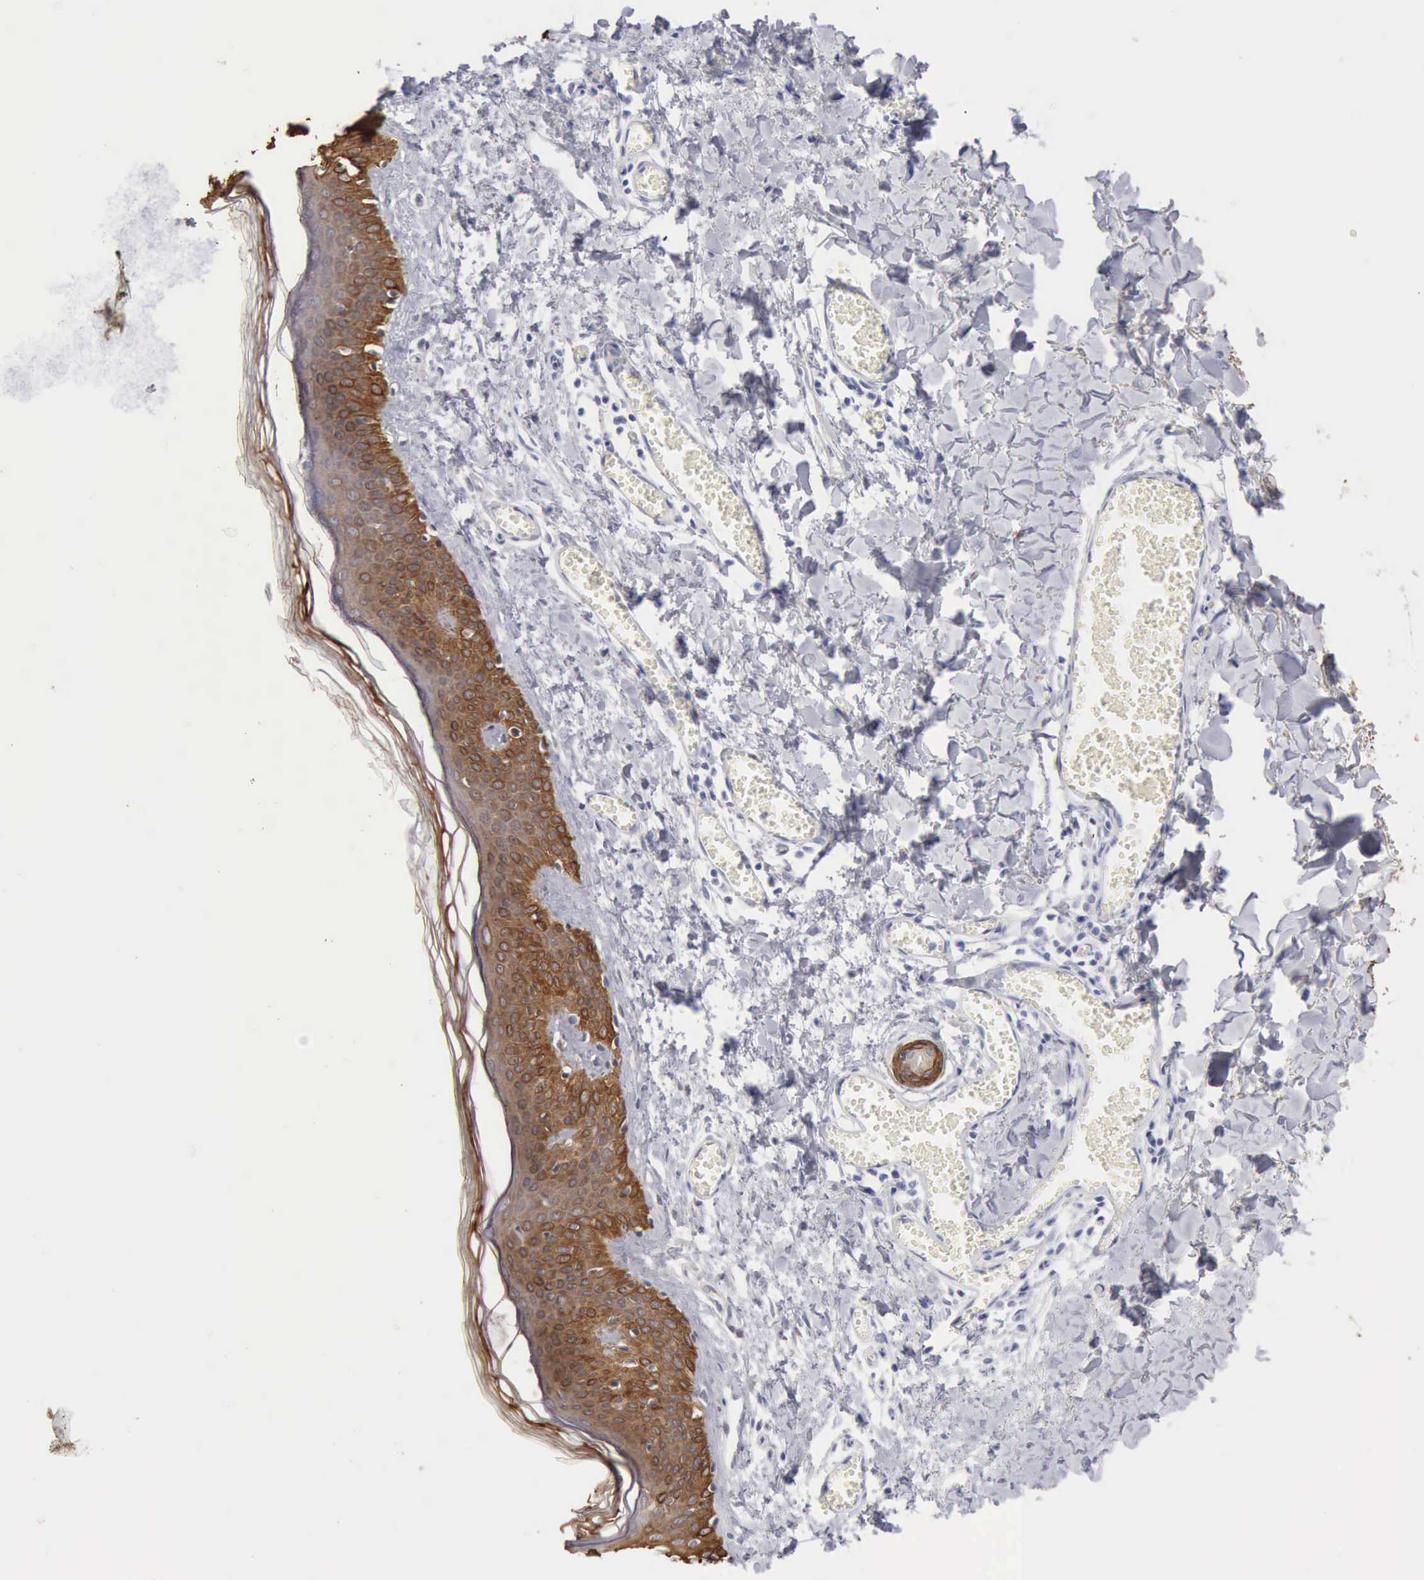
{"staining": {"intensity": "negative", "quantity": "none", "location": "none"}, "tissue": "skin", "cell_type": "Fibroblasts", "image_type": "normal", "snomed": [{"axis": "morphology", "description": "Normal tissue, NOS"}, {"axis": "morphology", "description": "Sarcoma, NOS"}, {"axis": "topography", "description": "Skin"}, {"axis": "topography", "description": "Soft tissue"}], "caption": "Fibroblasts show no significant protein positivity in benign skin.", "gene": "KRT5", "patient": {"sex": "female", "age": 51}}